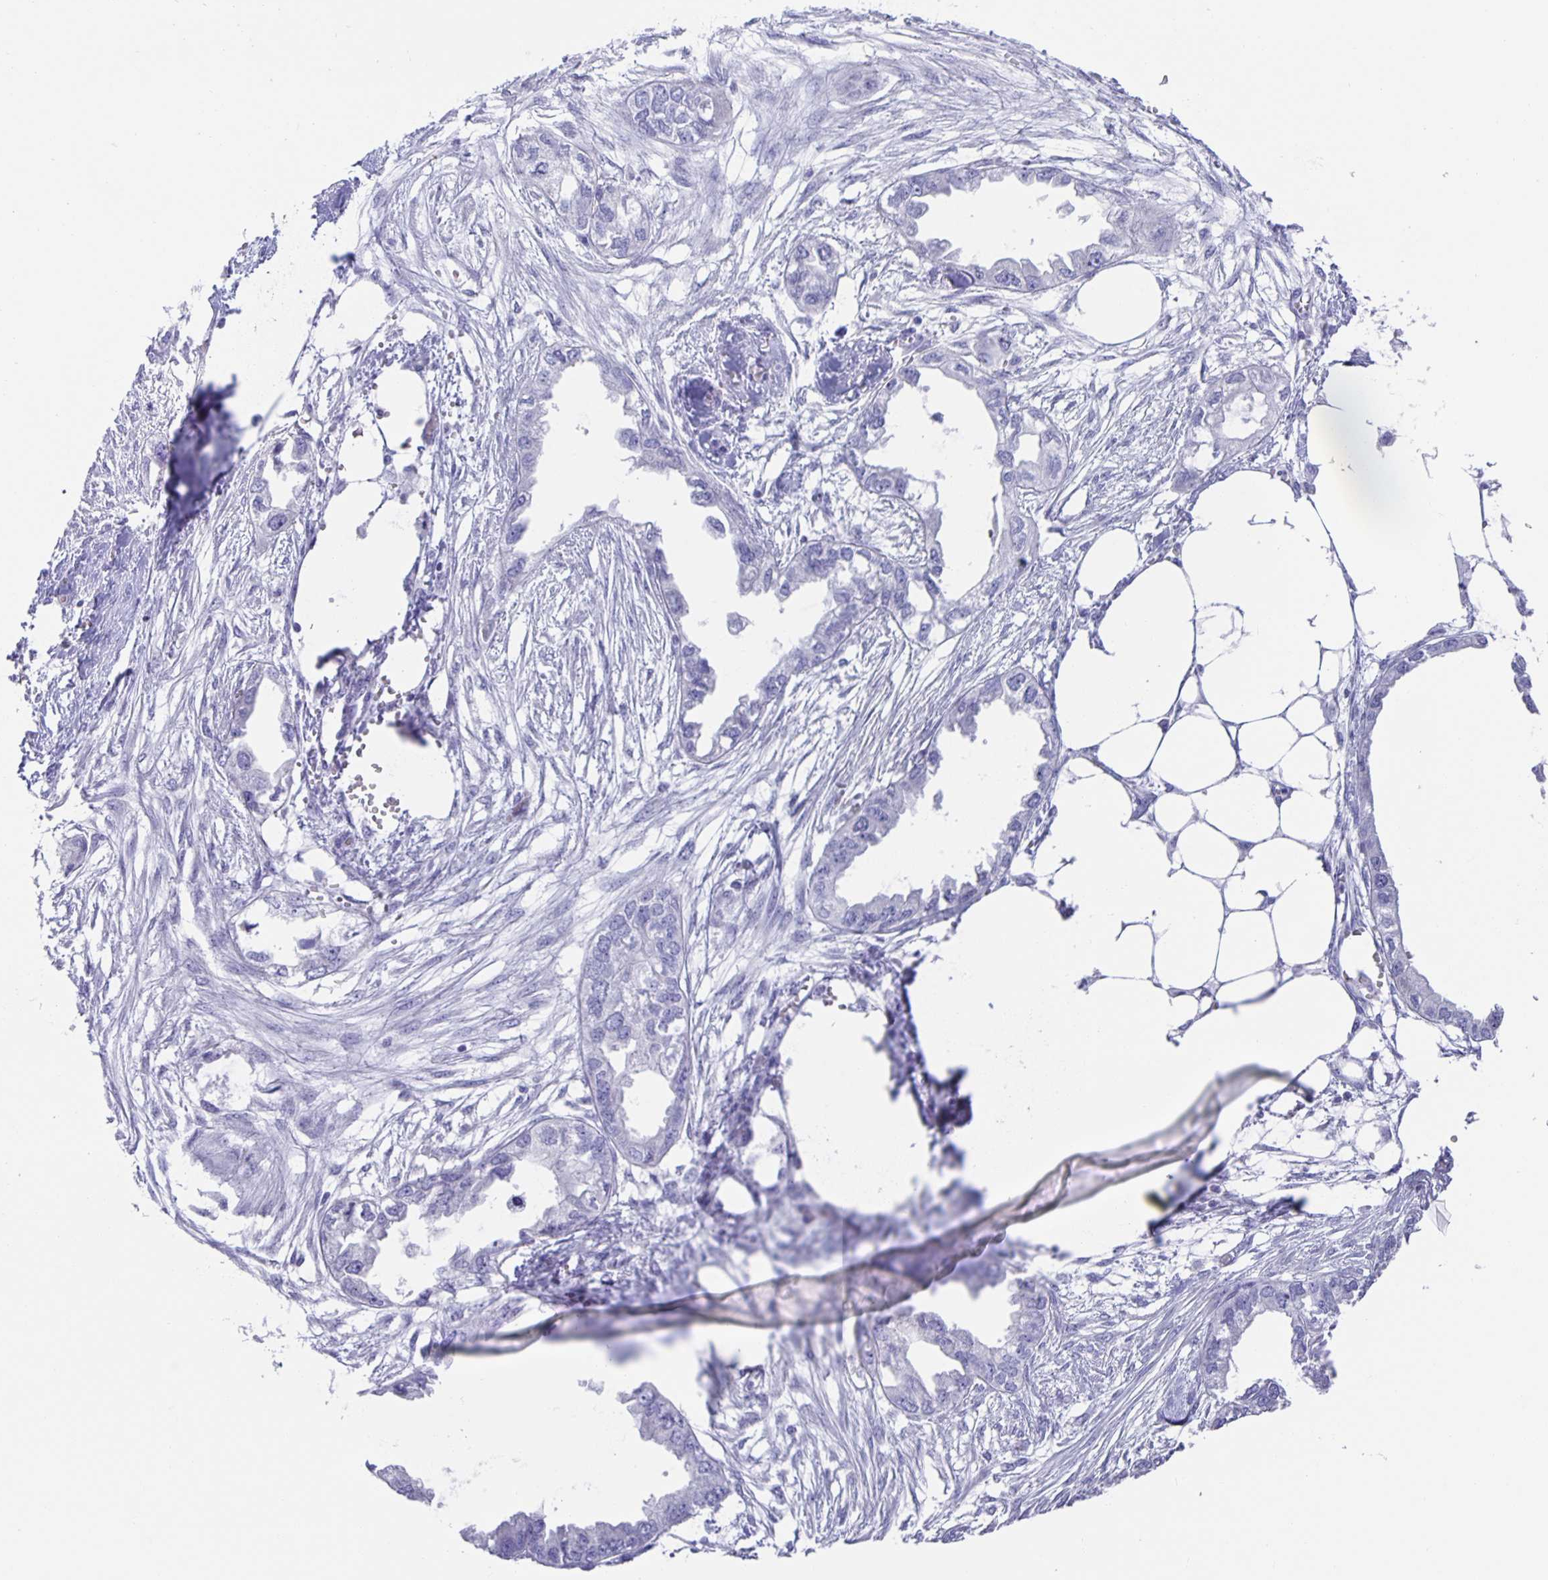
{"staining": {"intensity": "negative", "quantity": "none", "location": "none"}, "tissue": "endometrial cancer", "cell_type": "Tumor cells", "image_type": "cancer", "snomed": [{"axis": "morphology", "description": "Adenocarcinoma, NOS"}, {"axis": "morphology", "description": "Adenocarcinoma, metastatic, NOS"}, {"axis": "topography", "description": "Adipose tissue"}, {"axis": "topography", "description": "Endometrium"}], "caption": "Immunohistochemistry photomicrograph of endometrial cancer (metastatic adenocarcinoma) stained for a protein (brown), which demonstrates no positivity in tumor cells.", "gene": "GUCA2A", "patient": {"sex": "female", "age": 67}}